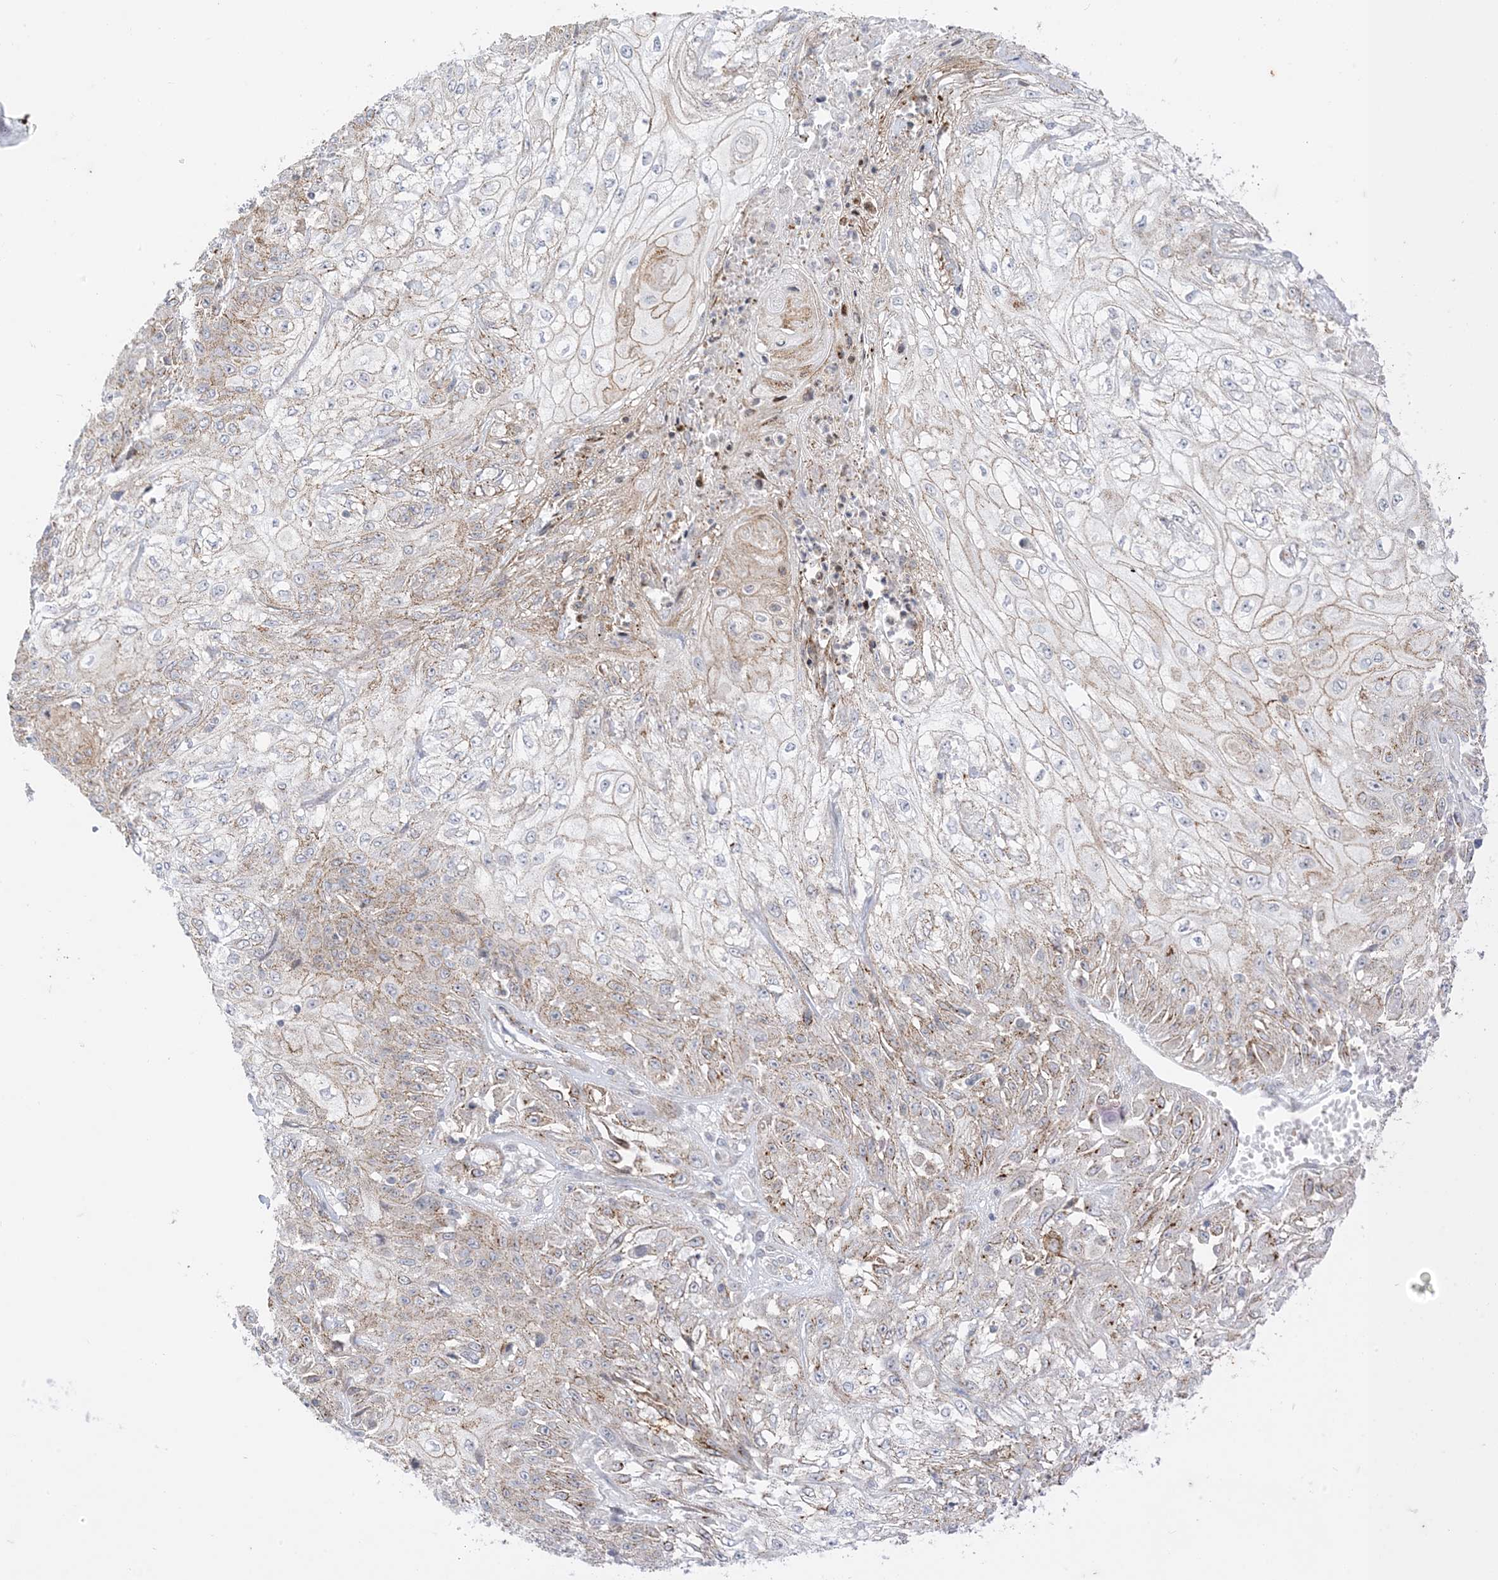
{"staining": {"intensity": "weak", "quantity": "25%-75%", "location": "cytoplasmic/membranous"}, "tissue": "skin cancer", "cell_type": "Tumor cells", "image_type": "cancer", "snomed": [{"axis": "morphology", "description": "Squamous cell carcinoma, NOS"}, {"axis": "morphology", "description": "Squamous cell carcinoma, metastatic, NOS"}, {"axis": "topography", "description": "Skin"}, {"axis": "topography", "description": "Lymph node"}], "caption": "IHC of skin cancer (metastatic squamous cell carcinoma) exhibits low levels of weak cytoplasmic/membranous staining in approximately 25%-75% of tumor cells.", "gene": "RAC1", "patient": {"sex": "male", "age": 75}}